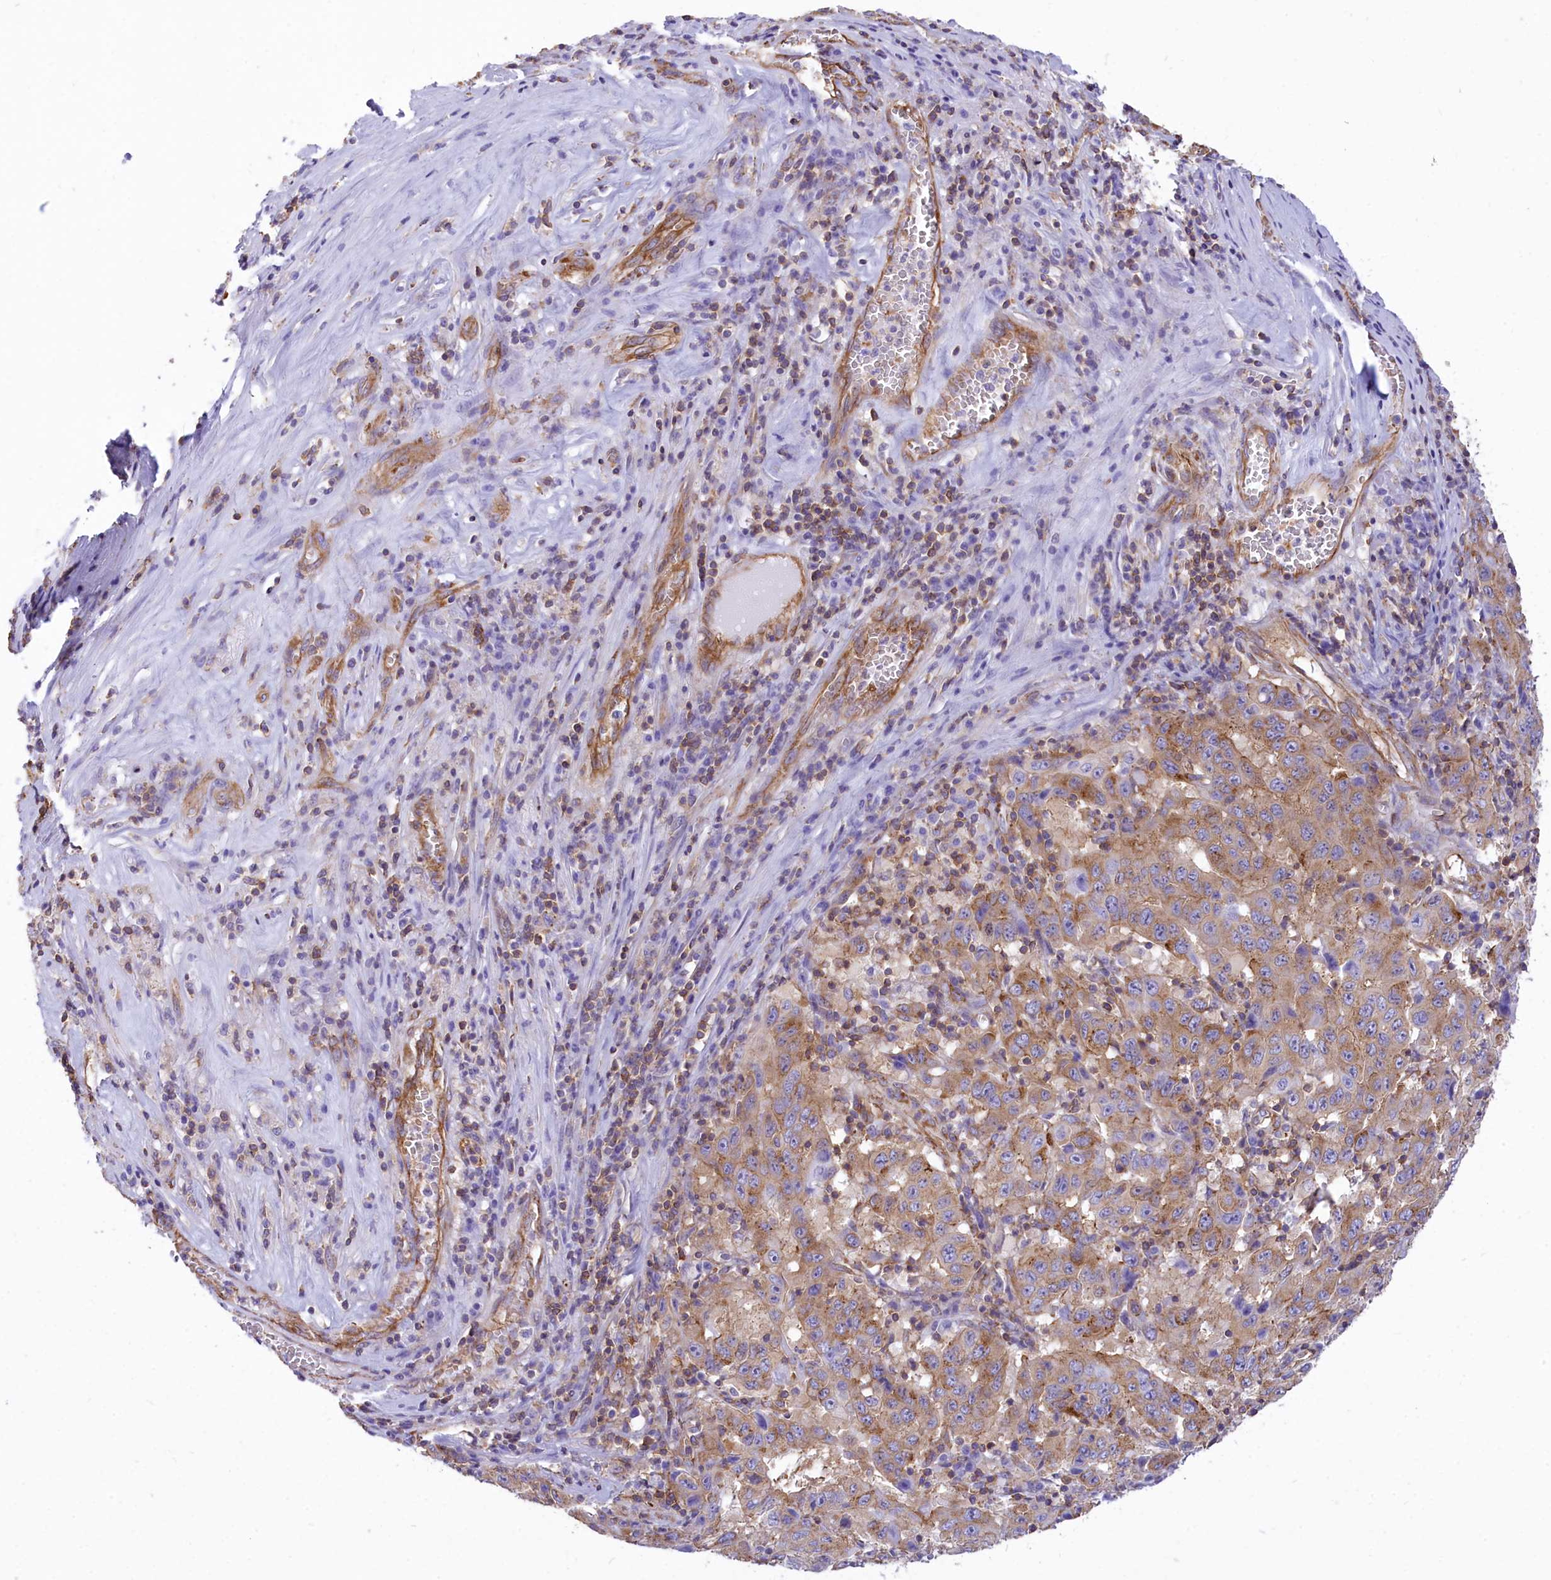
{"staining": {"intensity": "moderate", "quantity": ">75%", "location": "cytoplasmic/membranous"}, "tissue": "pancreatic cancer", "cell_type": "Tumor cells", "image_type": "cancer", "snomed": [{"axis": "morphology", "description": "Adenocarcinoma, NOS"}, {"axis": "topography", "description": "Pancreas"}], "caption": "An image of pancreatic cancer (adenocarcinoma) stained for a protein reveals moderate cytoplasmic/membranous brown staining in tumor cells.", "gene": "SEPTIN9", "patient": {"sex": "male", "age": 63}}